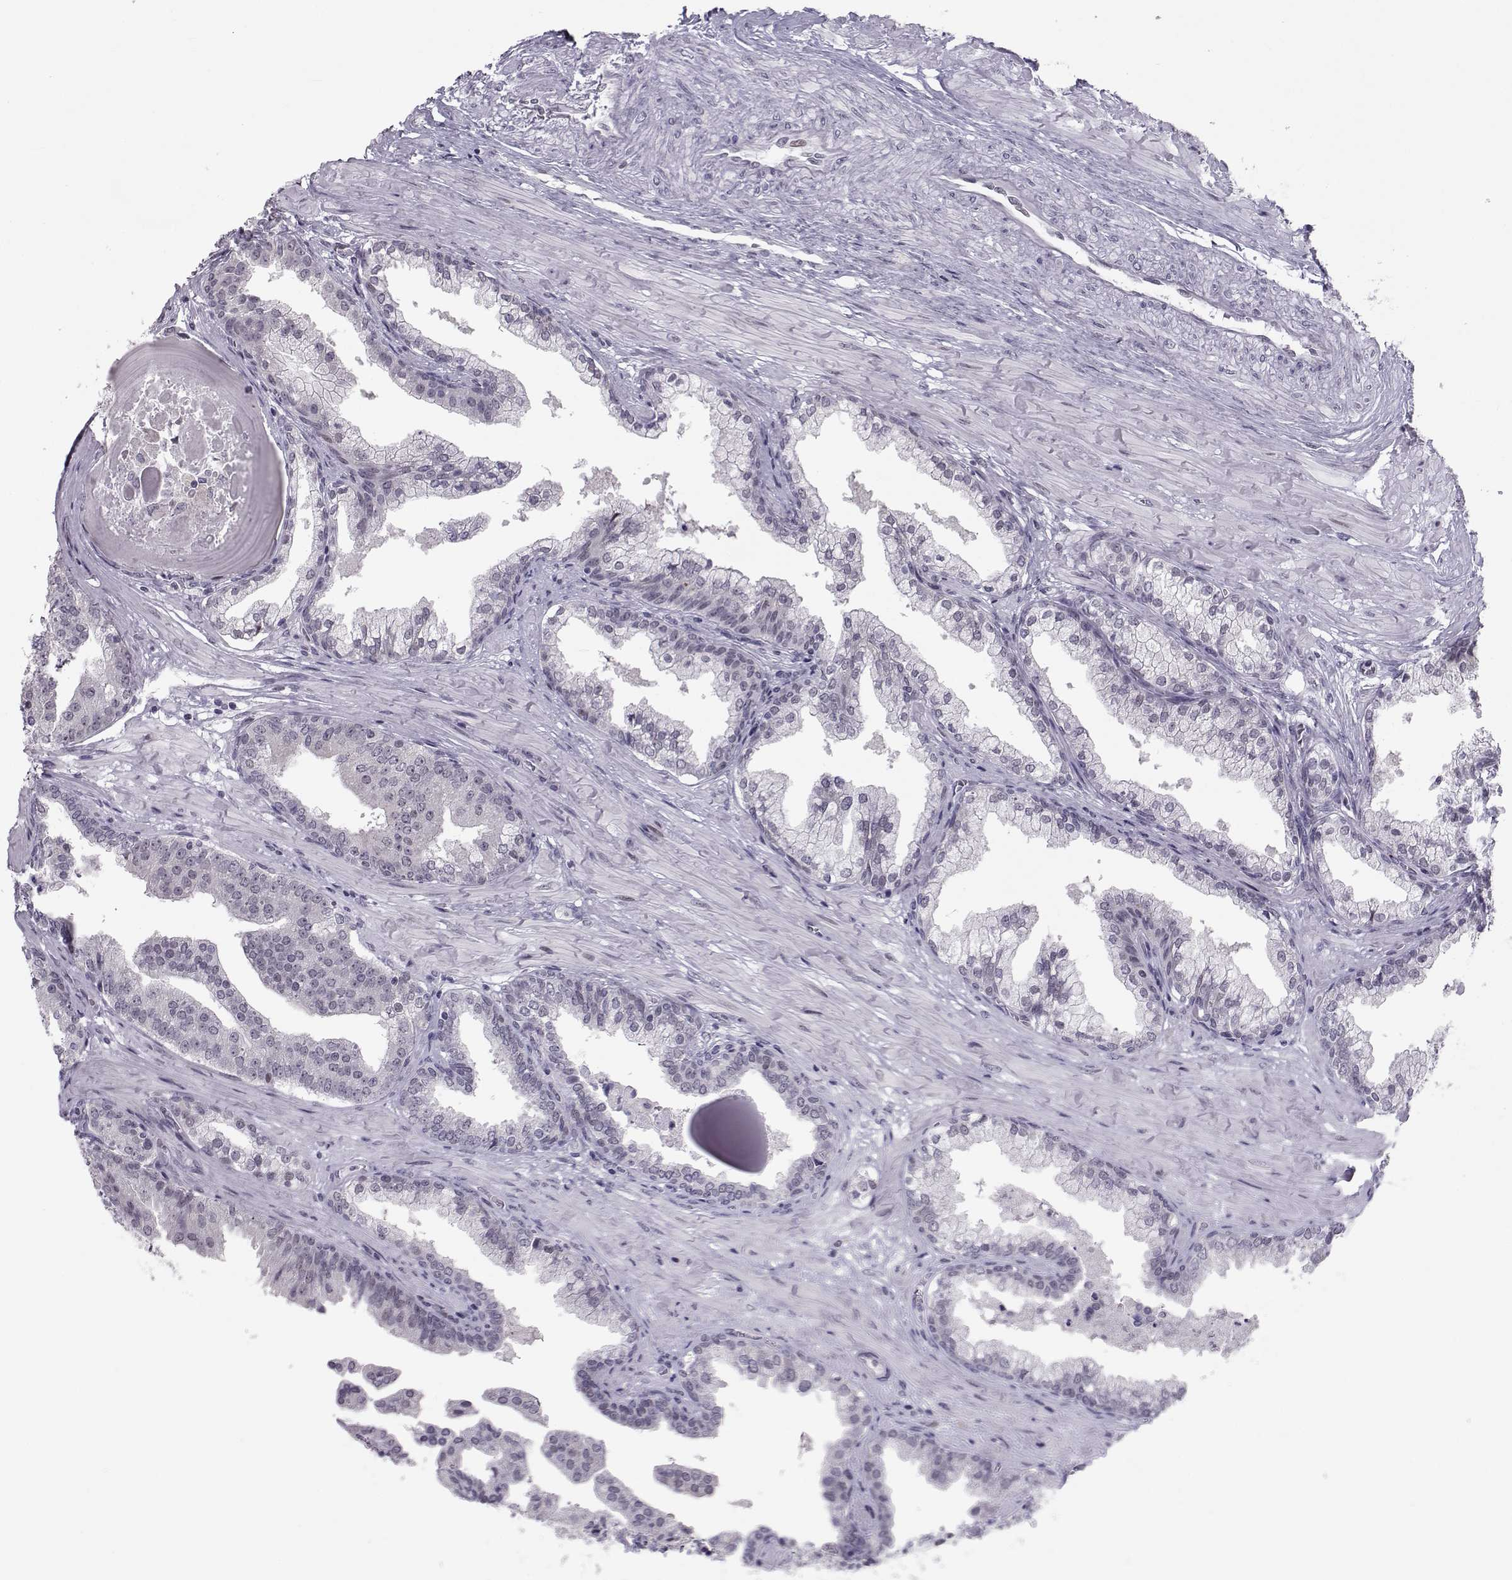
{"staining": {"intensity": "negative", "quantity": "none", "location": "none"}, "tissue": "prostate cancer", "cell_type": "Tumor cells", "image_type": "cancer", "snomed": [{"axis": "morphology", "description": "Adenocarcinoma, NOS"}, {"axis": "topography", "description": "Prostate and seminal vesicle, NOS"}, {"axis": "topography", "description": "Prostate"}], "caption": "DAB (3,3'-diaminobenzidine) immunohistochemical staining of human prostate adenocarcinoma exhibits no significant positivity in tumor cells.", "gene": "SIX6", "patient": {"sex": "male", "age": 44}}